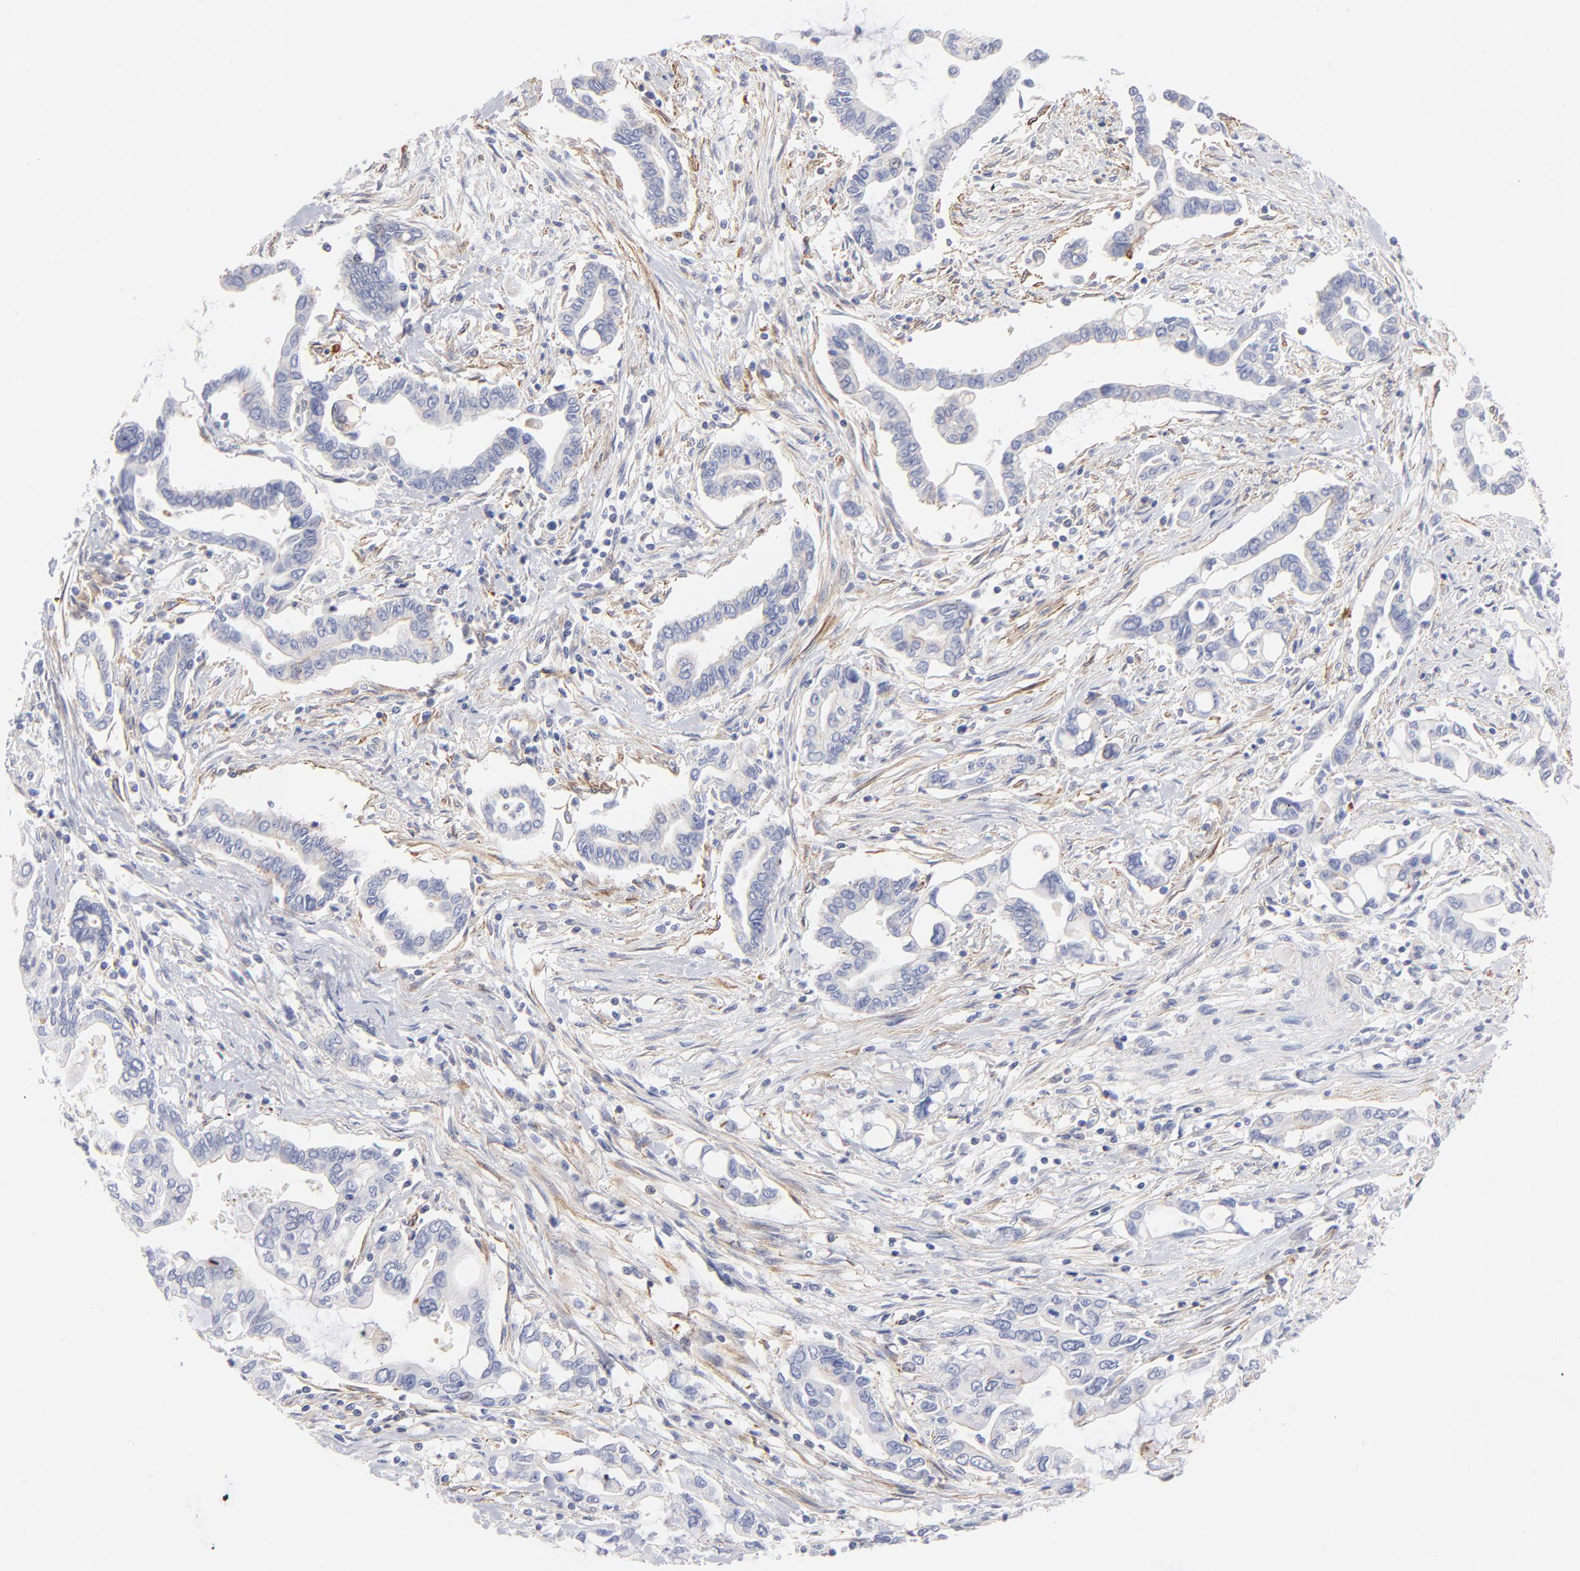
{"staining": {"intensity": "negative", "quantity": "none", "location": "none"}, "tissue": "pancreatic cancer", "cell_type": "Tumor cells", "image_type": "cancer", "snomed": [{"axis": "morphology", "description": "Adenocarcinoma, NOS"}, {"axis": "topography", "description": "Pancreas"}], "caption": "High magnification brightfield microscopy of pancreatic cancer (adenocarcinoma) stained with DAB (3,3'-diaminobenzidine) (brown) and counterstained with hematoxylin (blue): tumor cells show no significant positivity.", "gene": "ACTA2", "patient": {"sex": "female", "age": 57}}